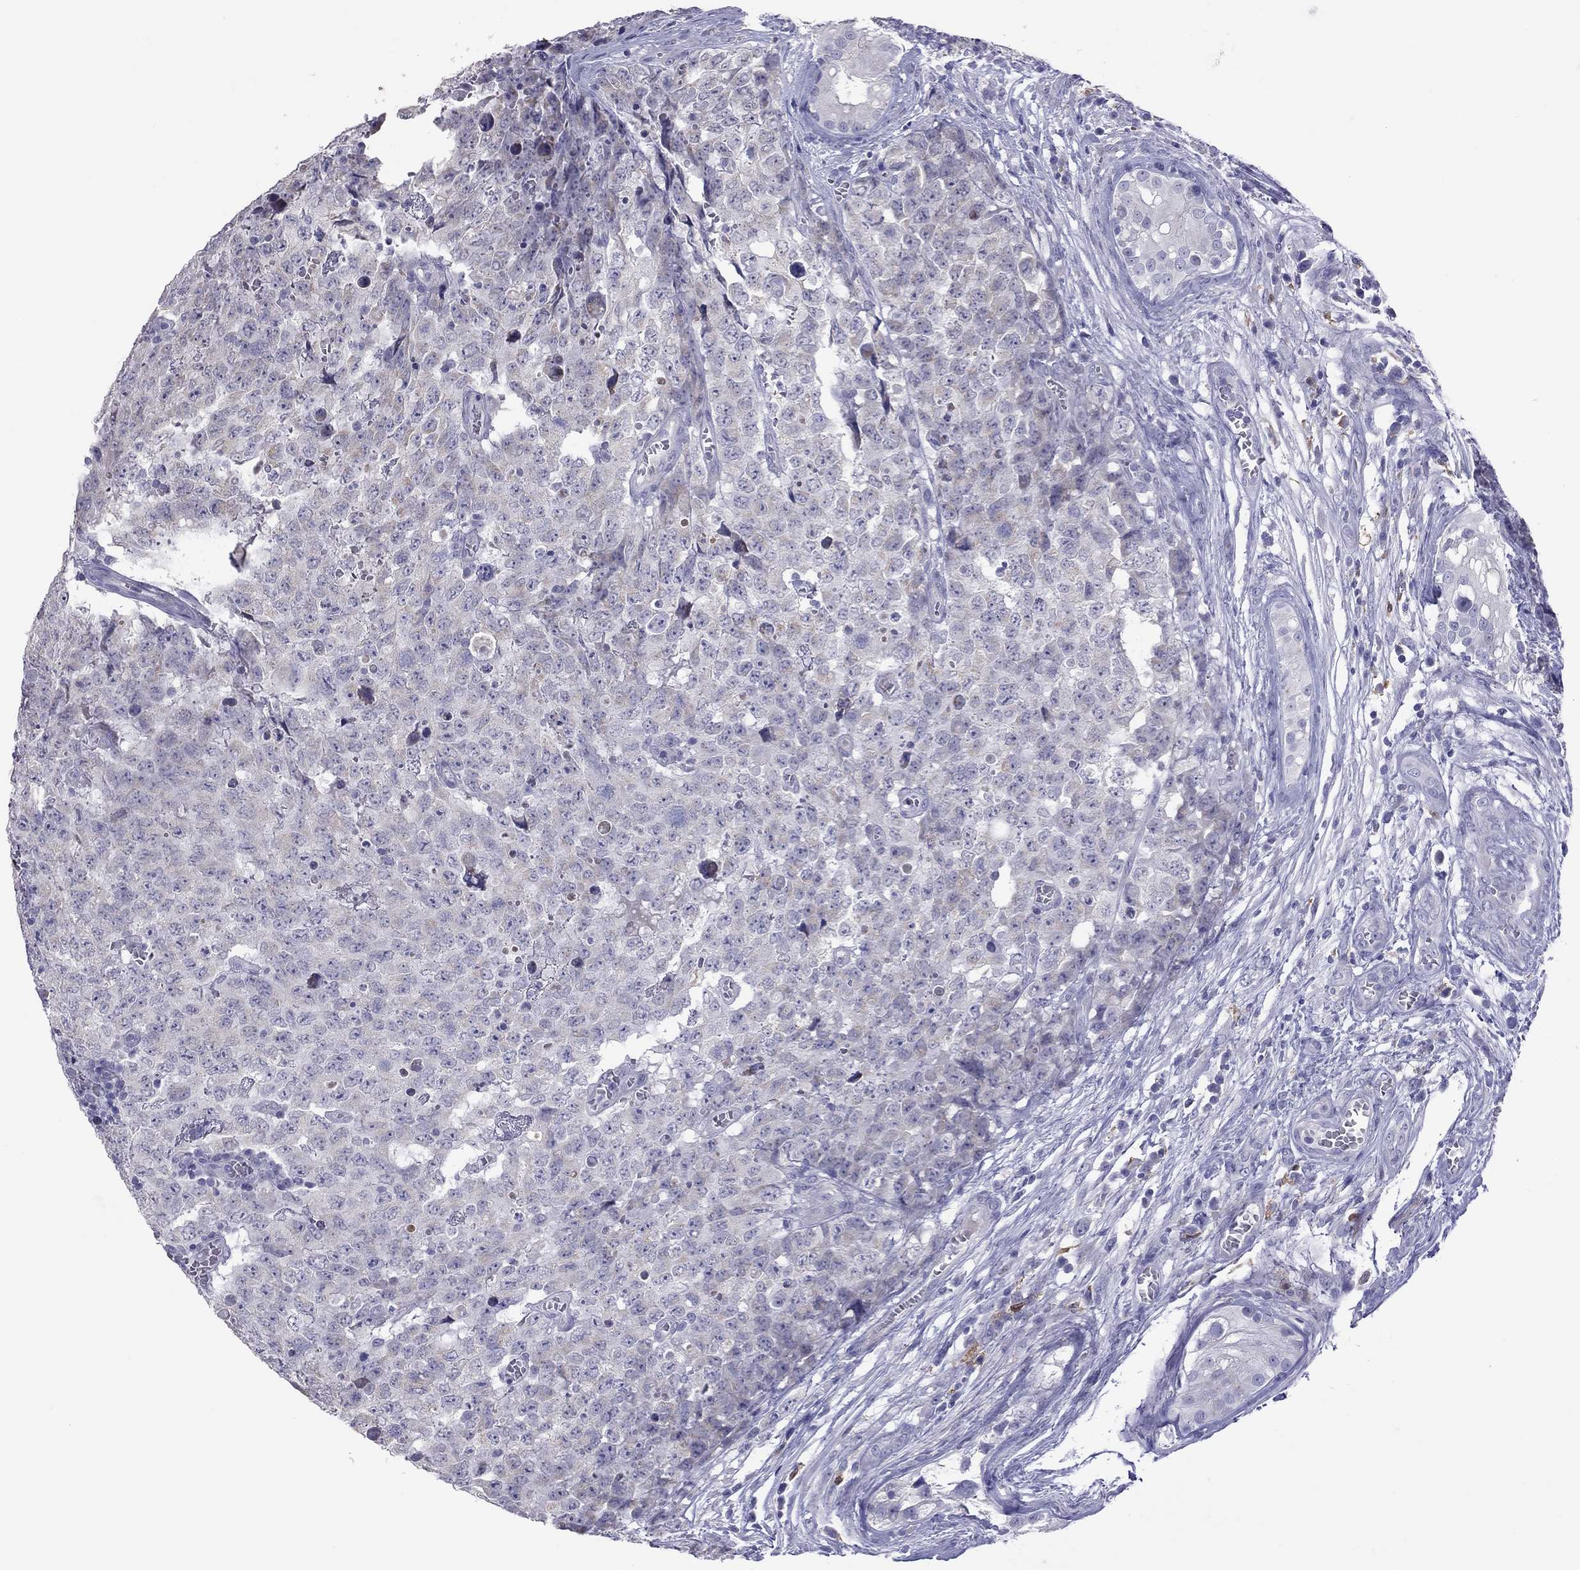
{"staining": {"intensity": "negative", "quantity": "none", "location": "none"}, "tissue": "testis cancer", "cell_type": "Tumor cells", "image_type": "cancer", "snomed": [{"axis": "morphology", "description": "Carcinoma, Embryonal, NOS"}, {"axis": "topography", "description": "Testis"}], "caption": "Immunohistochemical staining of testis cancer (embryonal carcinoma) reveals no significant expression in tumor cells.", "gene": "PPP1R3A", "patient": {"sex": "male", "age": 23}}